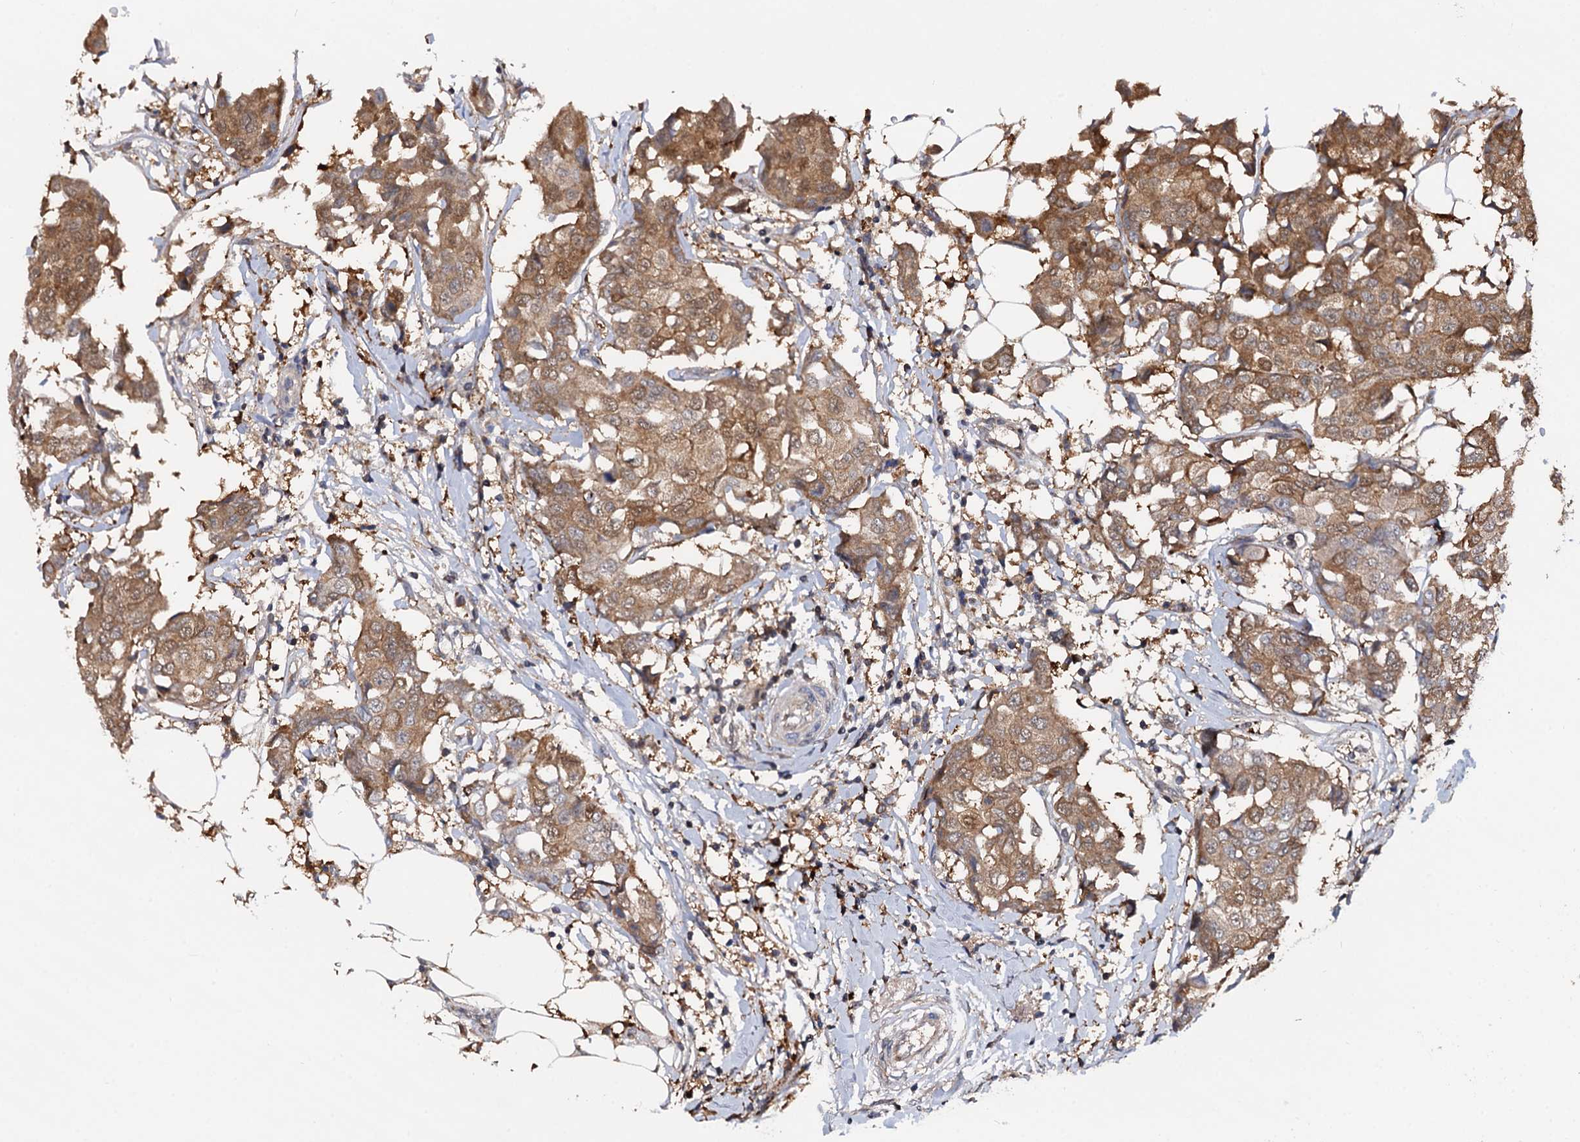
{"staining": {"intensity": "moderate", "quantity": ">75%", "location": "cytoplasmic/membranous"}, "tissue": "breast cancer", "cell_type": "Tumor cells", "image_type": "cancer", "snomed": [{"axis": "morphology", "description": "Duct carcinoma"}, {"axis": "topography", "description": "Breast"}], "caption": "This is an image of immunohistochemistry (IHC) staining of intraductal carcinoma (breast), which shows moderate positivity in the cytoplasmic/membranous of tumor cells.", "gene": "SELENOP", "patient": {"sex": "female", "age": 80}}